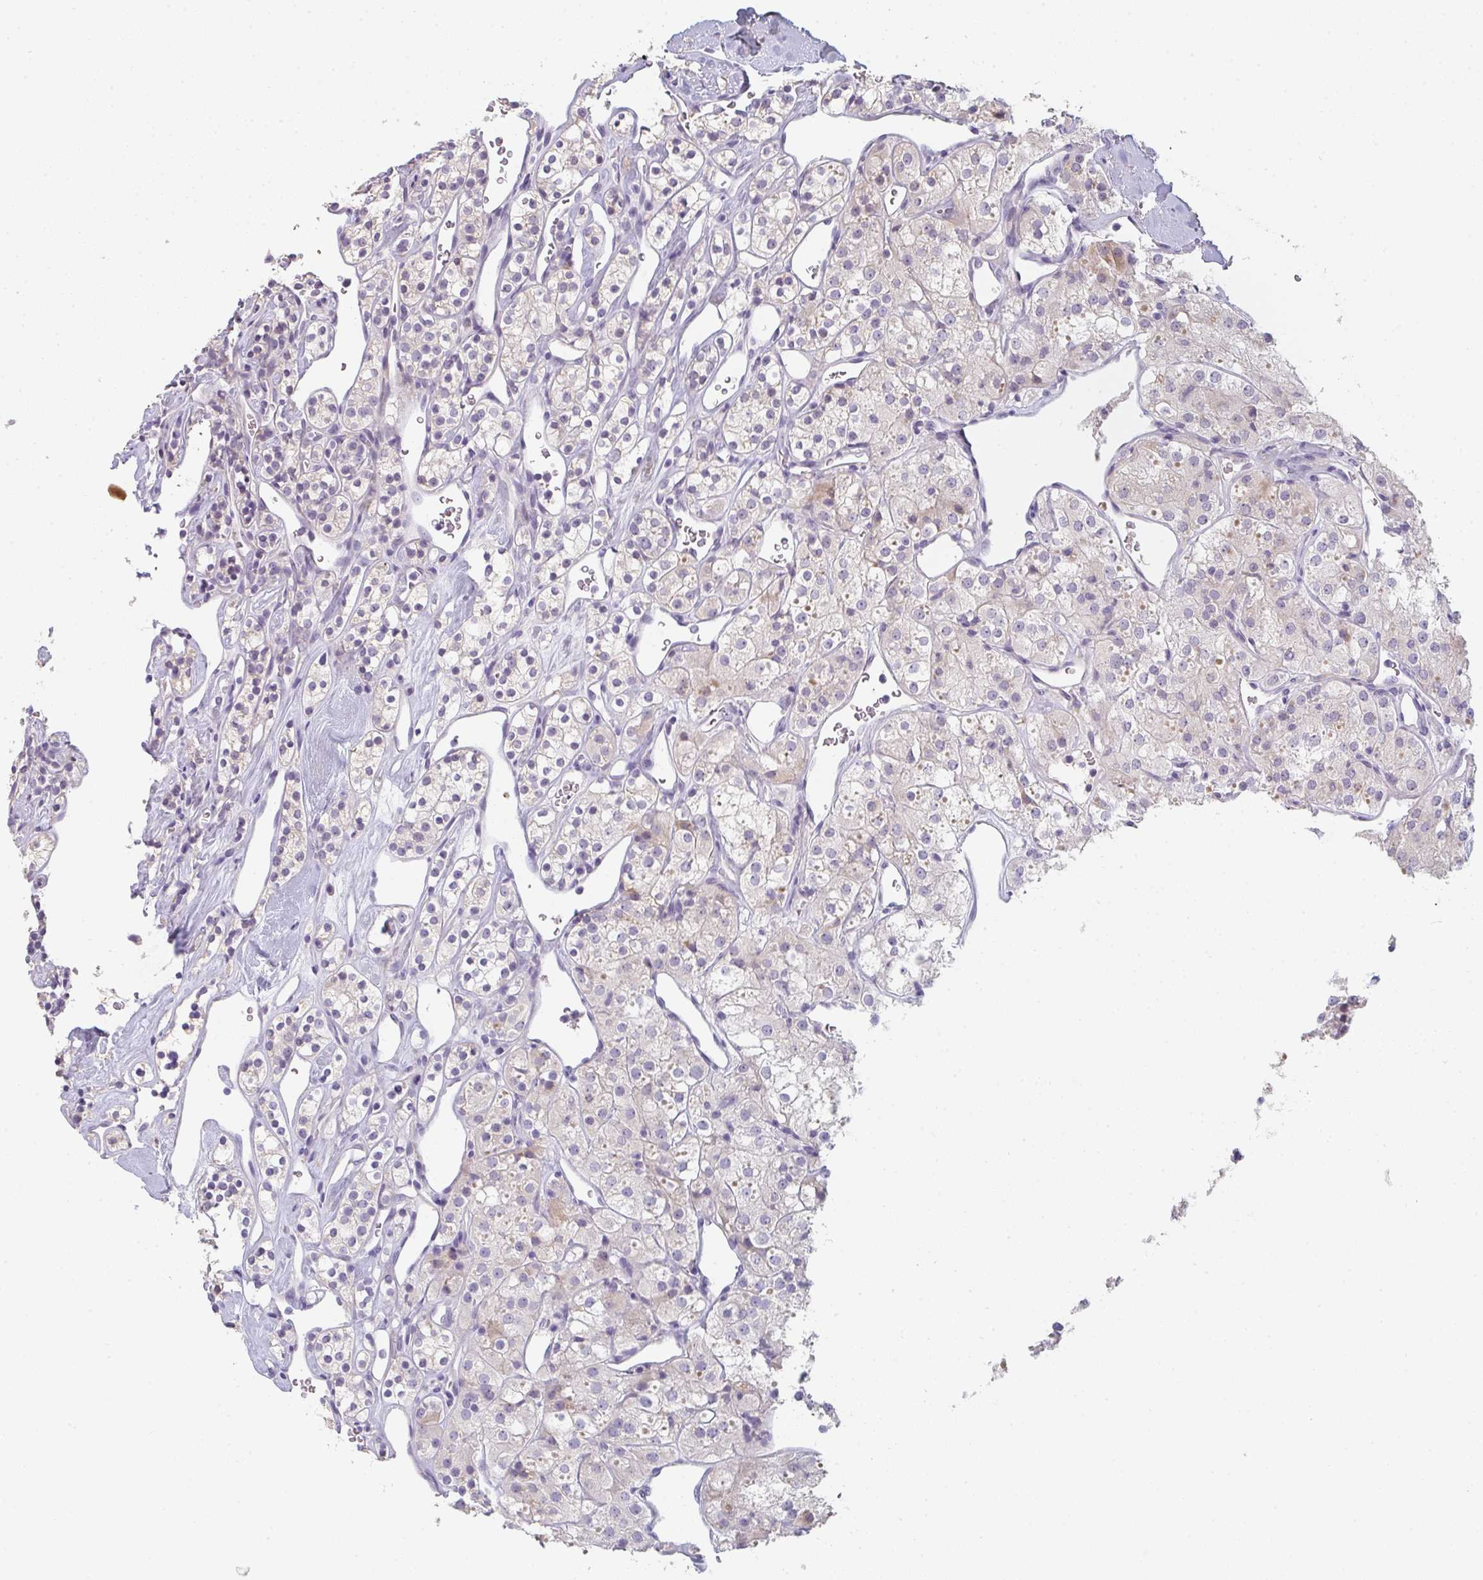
{"staining": {"intensity": "weak", "quantity": "<25%", "location": "cytoplasmic/membranous"}, "tissue": "renal cancer", "cell_type": "Tumor cells", "image_type": "cancer", "snomed": [{"axis": "morphology", "description": "Adenocarcinoma, NOS"}, {"axis": "topography", "description": "Kidney"}], "caption": "A high-resolution photomicrograph shows immunohistochemistry staining of renal cancer (adenocarcinoma), which reveals no significant staining in tumor cells.", "gene": "C1QTNF8", "patient": {"sex": "male", "age": 77}}